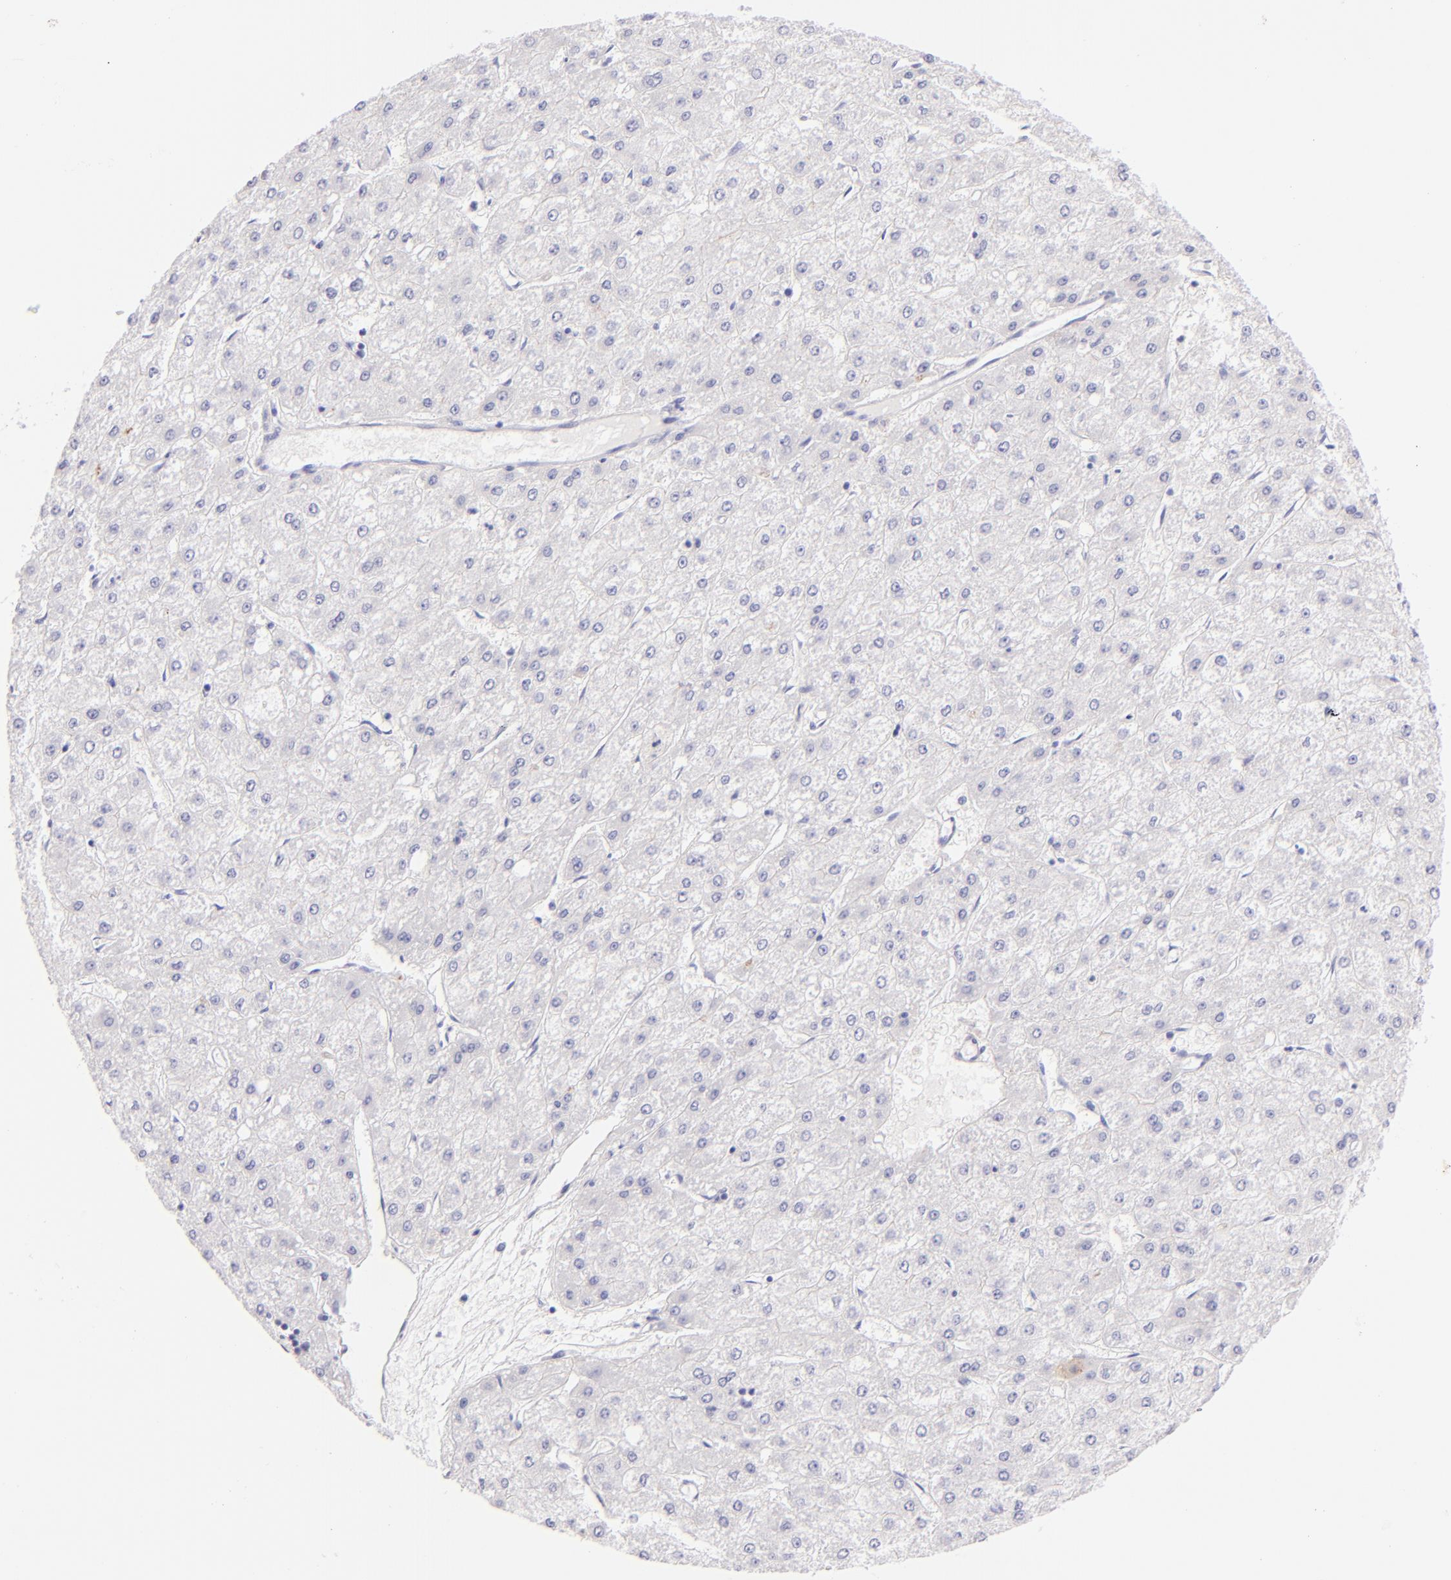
{"staining": {"intensity": "negative", "quantity": "none", "location": "none"}, "tissue": "liver cancer", "cell_type": "Tumor cells", "image_type": "cancer", "snomed": [{"axis": "morphology", "description": "Carcinoma, Hepatocellular, NOS"}, {"axis": "topography", "description": "Liver"}], "caption": "Hepatocellular carcinoma (liver) was stained to show a protein in brown. There is no significant expression in tumor cells.", "gene": "SDC1", "patient": {"sex": "female", "age": 52}}